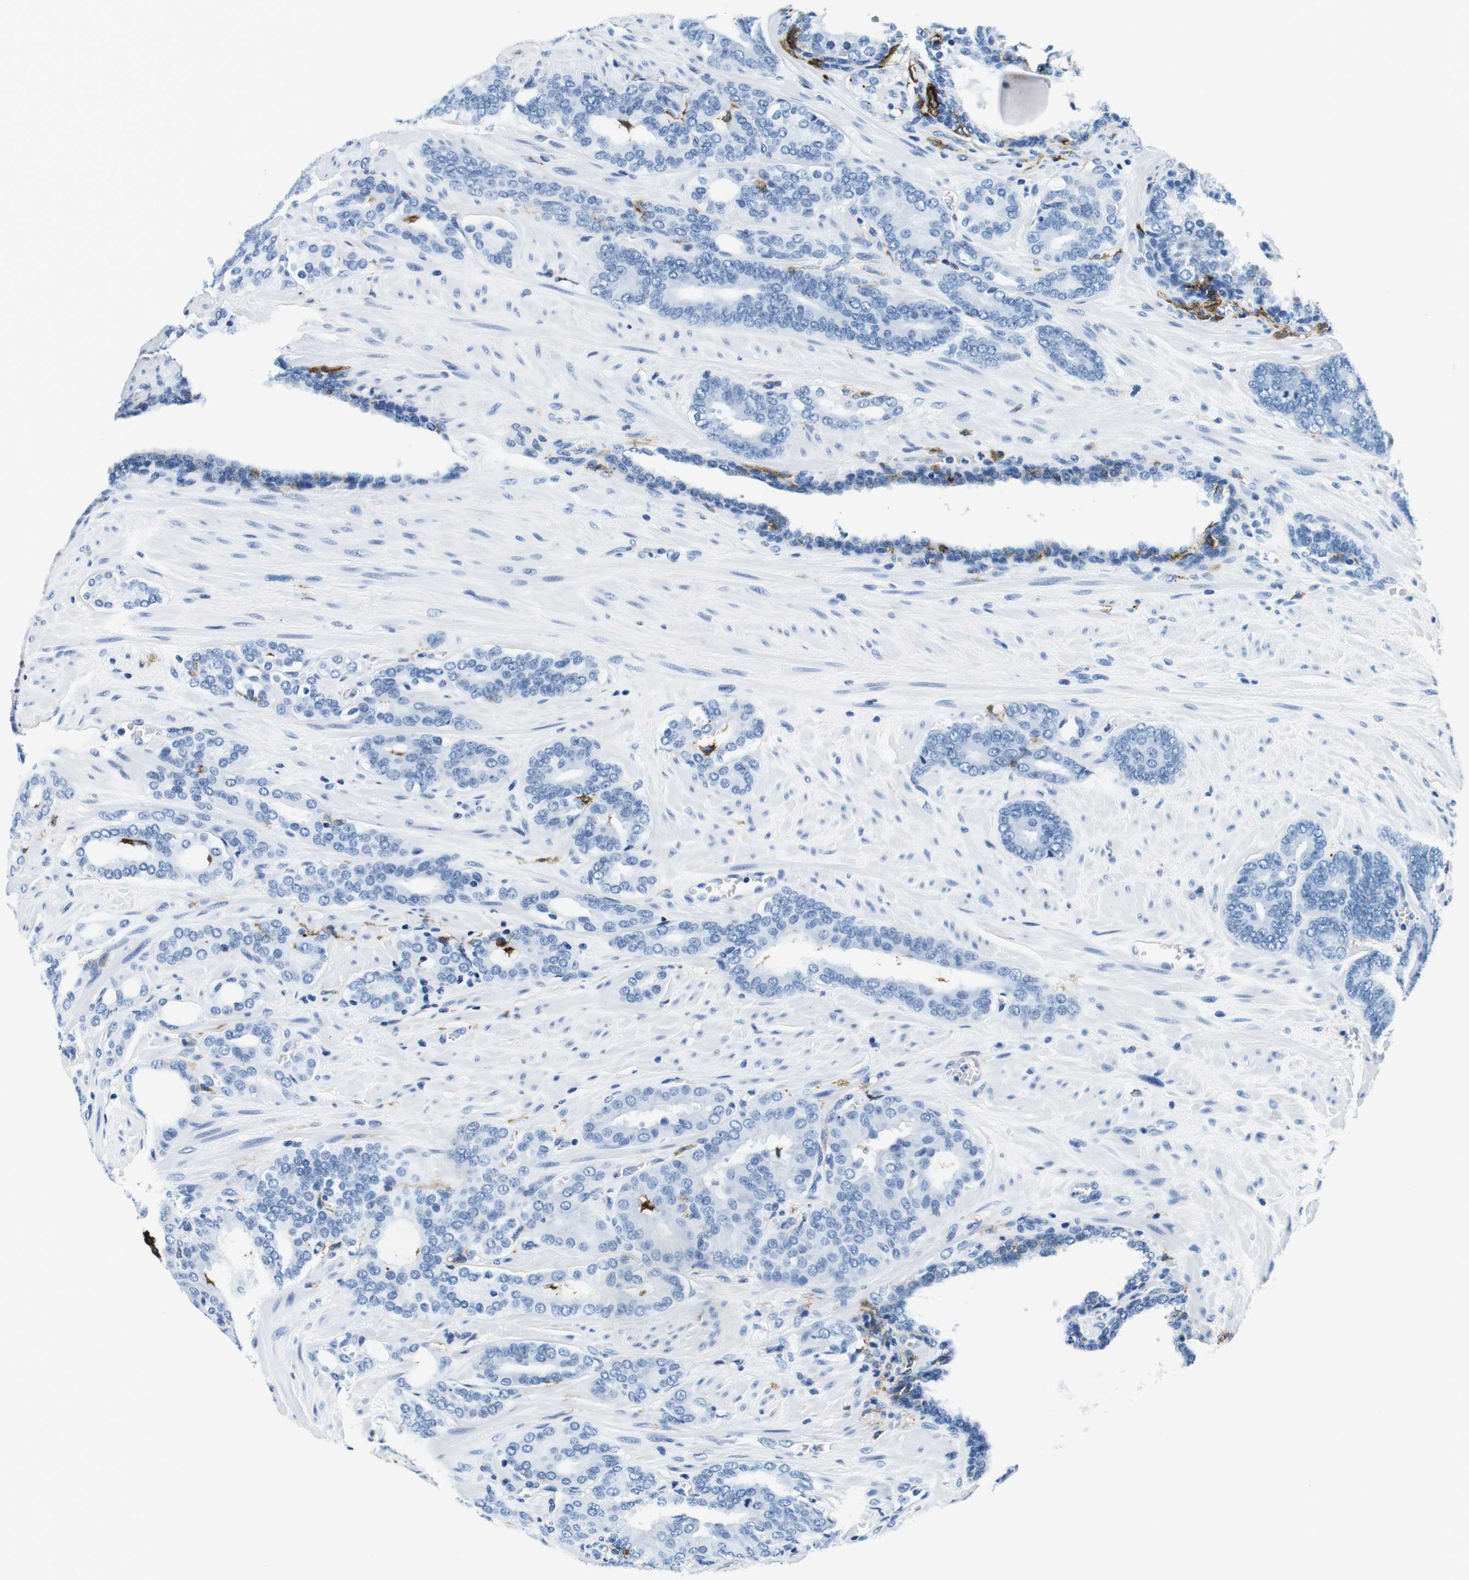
{"staining": {"intensity": "negative", "quantity": "none", "location": "none"}, "tissue": "prostate cancer", "cell_type": "Tumor cells", "image_type": "cancer", "snomed": [{"axis": "morphology", "description": "Adenocarcinoma, Low grade"}, {"axis": "topography", "description": "Prostate"}], "caption": "Tumor cells are negative for protein expression in human prostate adenocarcinoma (low-grade). The staining was performed using DAB to visualize the protein expression in brown, while the nuclei were stained in blue with hematoxylin (Magnification: 20x).", "gene": "HLA-DRB1", "patient": {"sex": "male", "age": 63}}